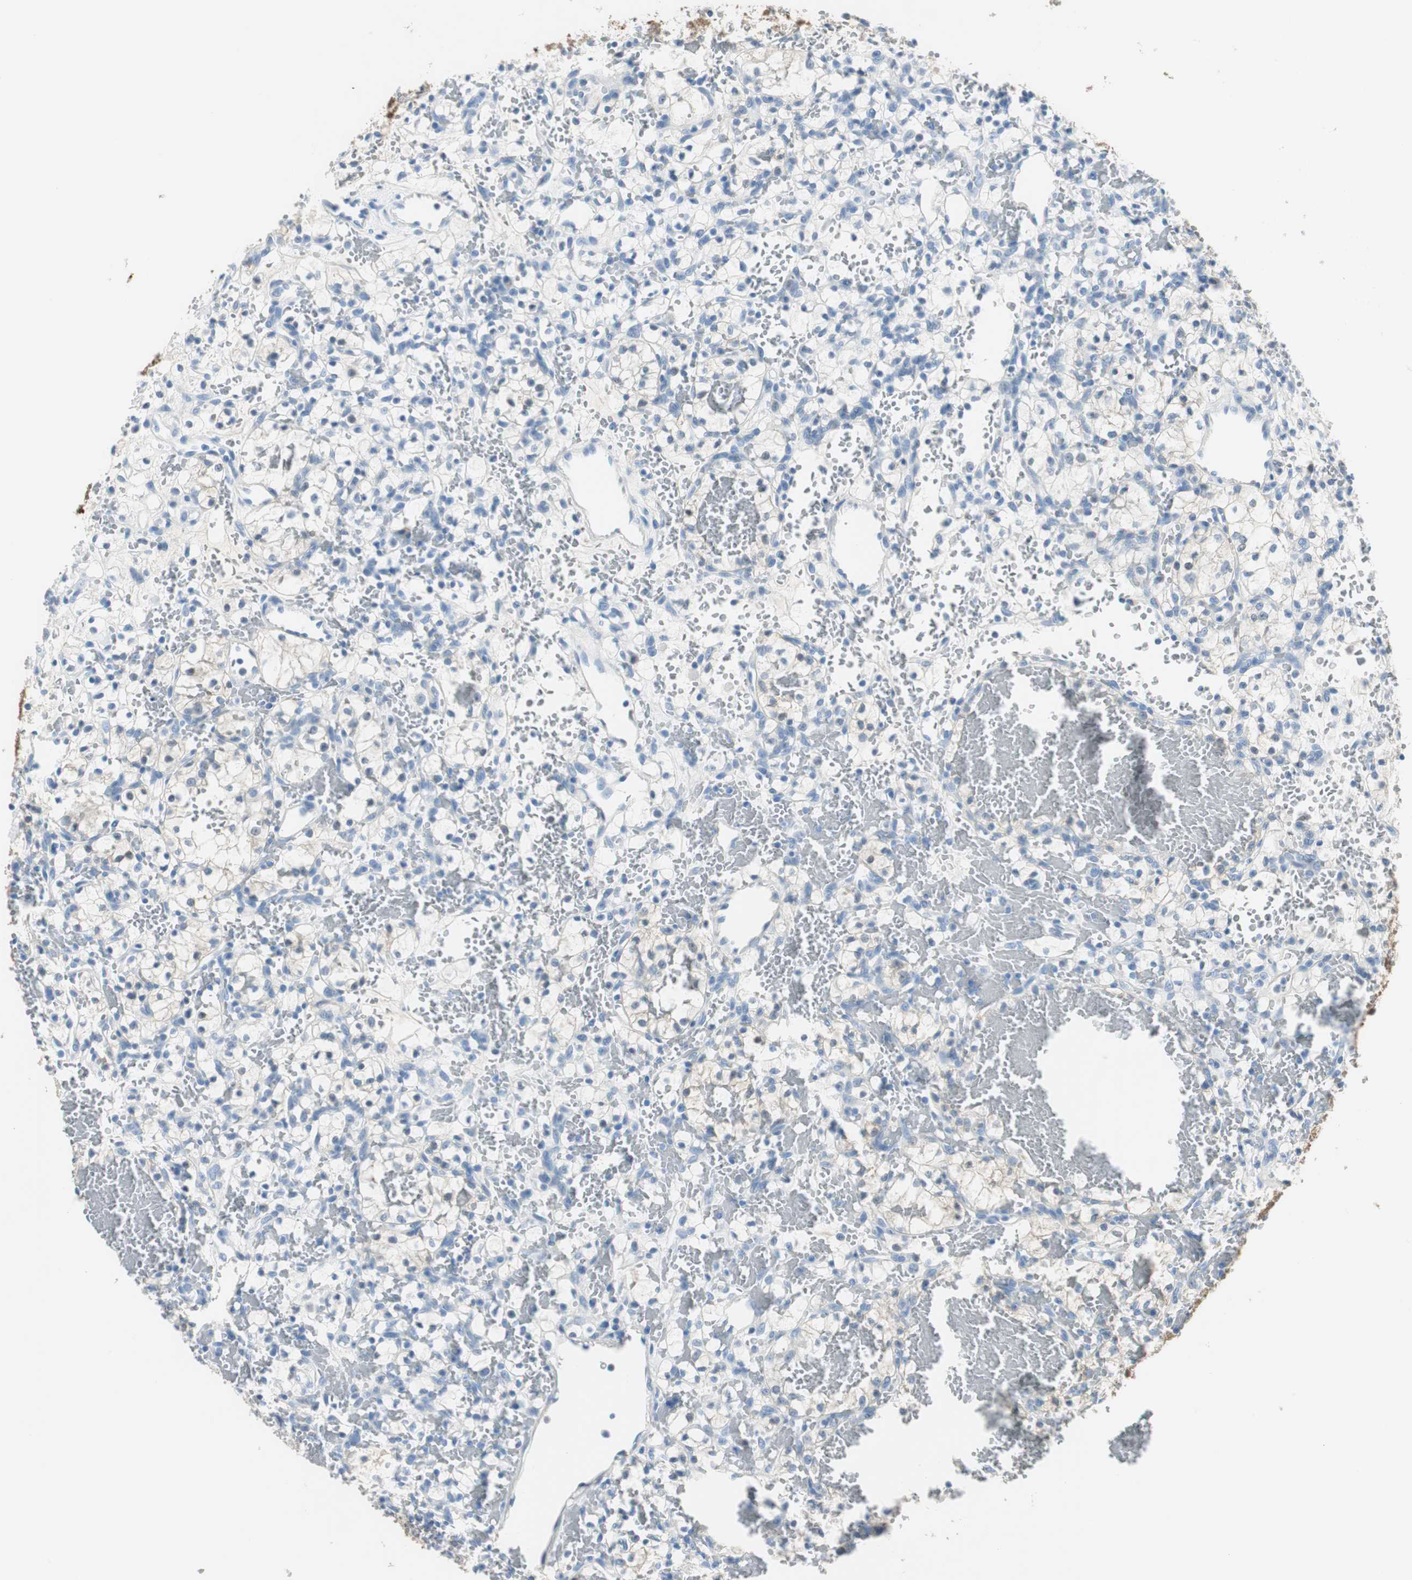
{"staining": {"intensity": "moderate", "quantity": "<25%", "location": "cytoplasmic/membranous"}, "tissue": "renal cancer", "cell_type": "Tumor cells", "image_type": "cancer", "snomed": [{"axis": "morphology", "description": "Adenocarcinoma, NOS"}, {"axis": "topography", "description": "Kidney"}], "caption": "Renal cancer (adenocarcinoma) was stained to show a protein in brown. There is low levels of moderate cytoplasmic/membranous positivity in about <25% of tumor cells.", "gene": "FBP1", "patient": {"sex": "female", "age": 60}}